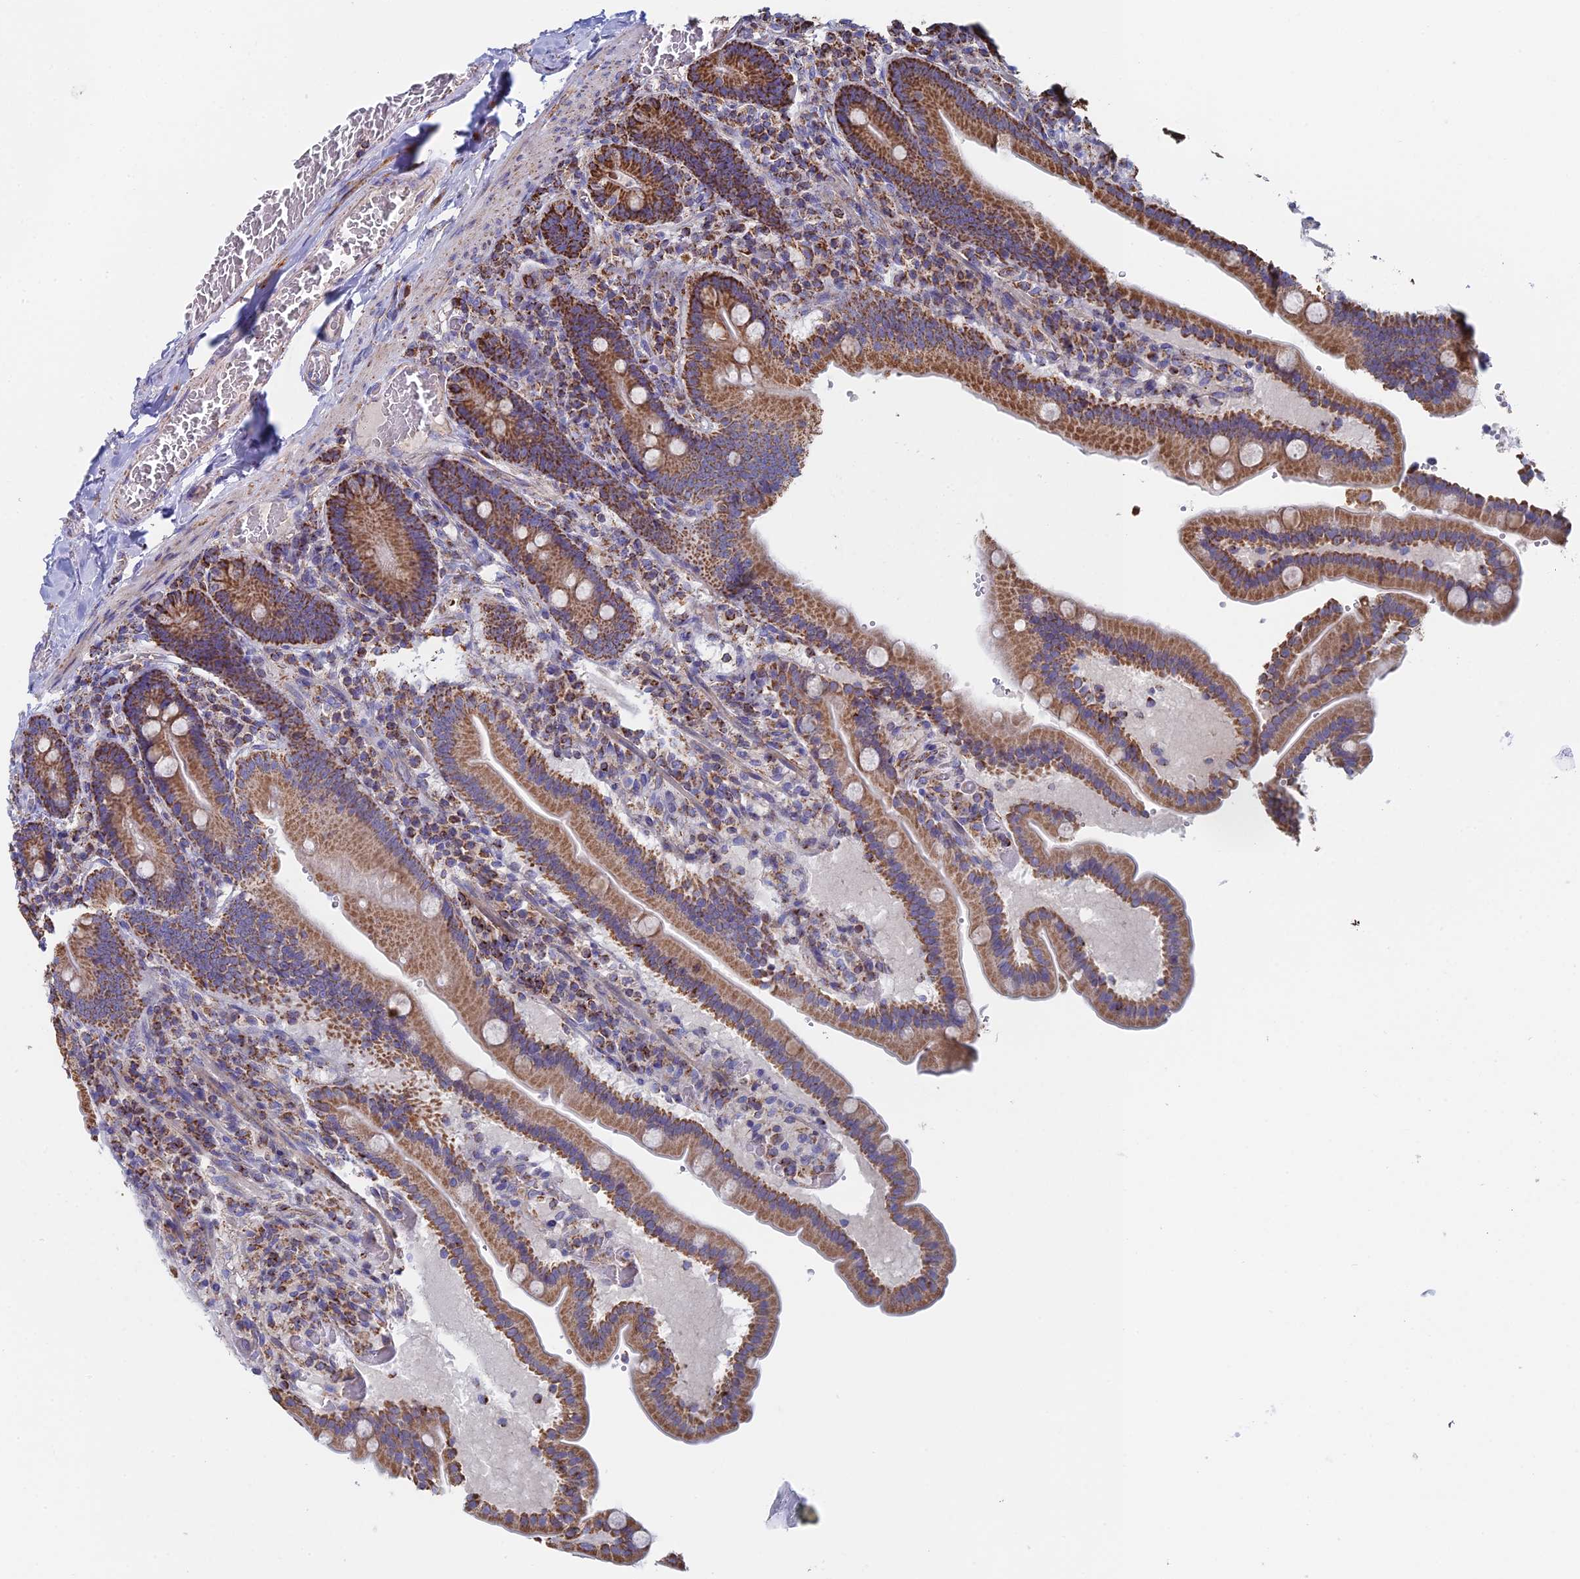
{"staining": {"intensity": "moderate", "quantity": ">75%", "location": "cytoplasmic/membranous"}, "tissue": "duodenum", "cell_type": "Glandular cells", "image_type": "normal", "snomed": [{"axis": "morphology", "description": "Normal tissue, NOS"}, {"axis": "topography", "description": "Duodenum"}], "caption": "This photomicrograph demonstrates immunohistochemistry (IHC) staining of unremarkable duodenum, with medium moderate cytoplasmic/membranous staining in approximately >75% of glandular cells.", "gene": "SPOCK2", "patient": {"sex": "female", "age": 62}}